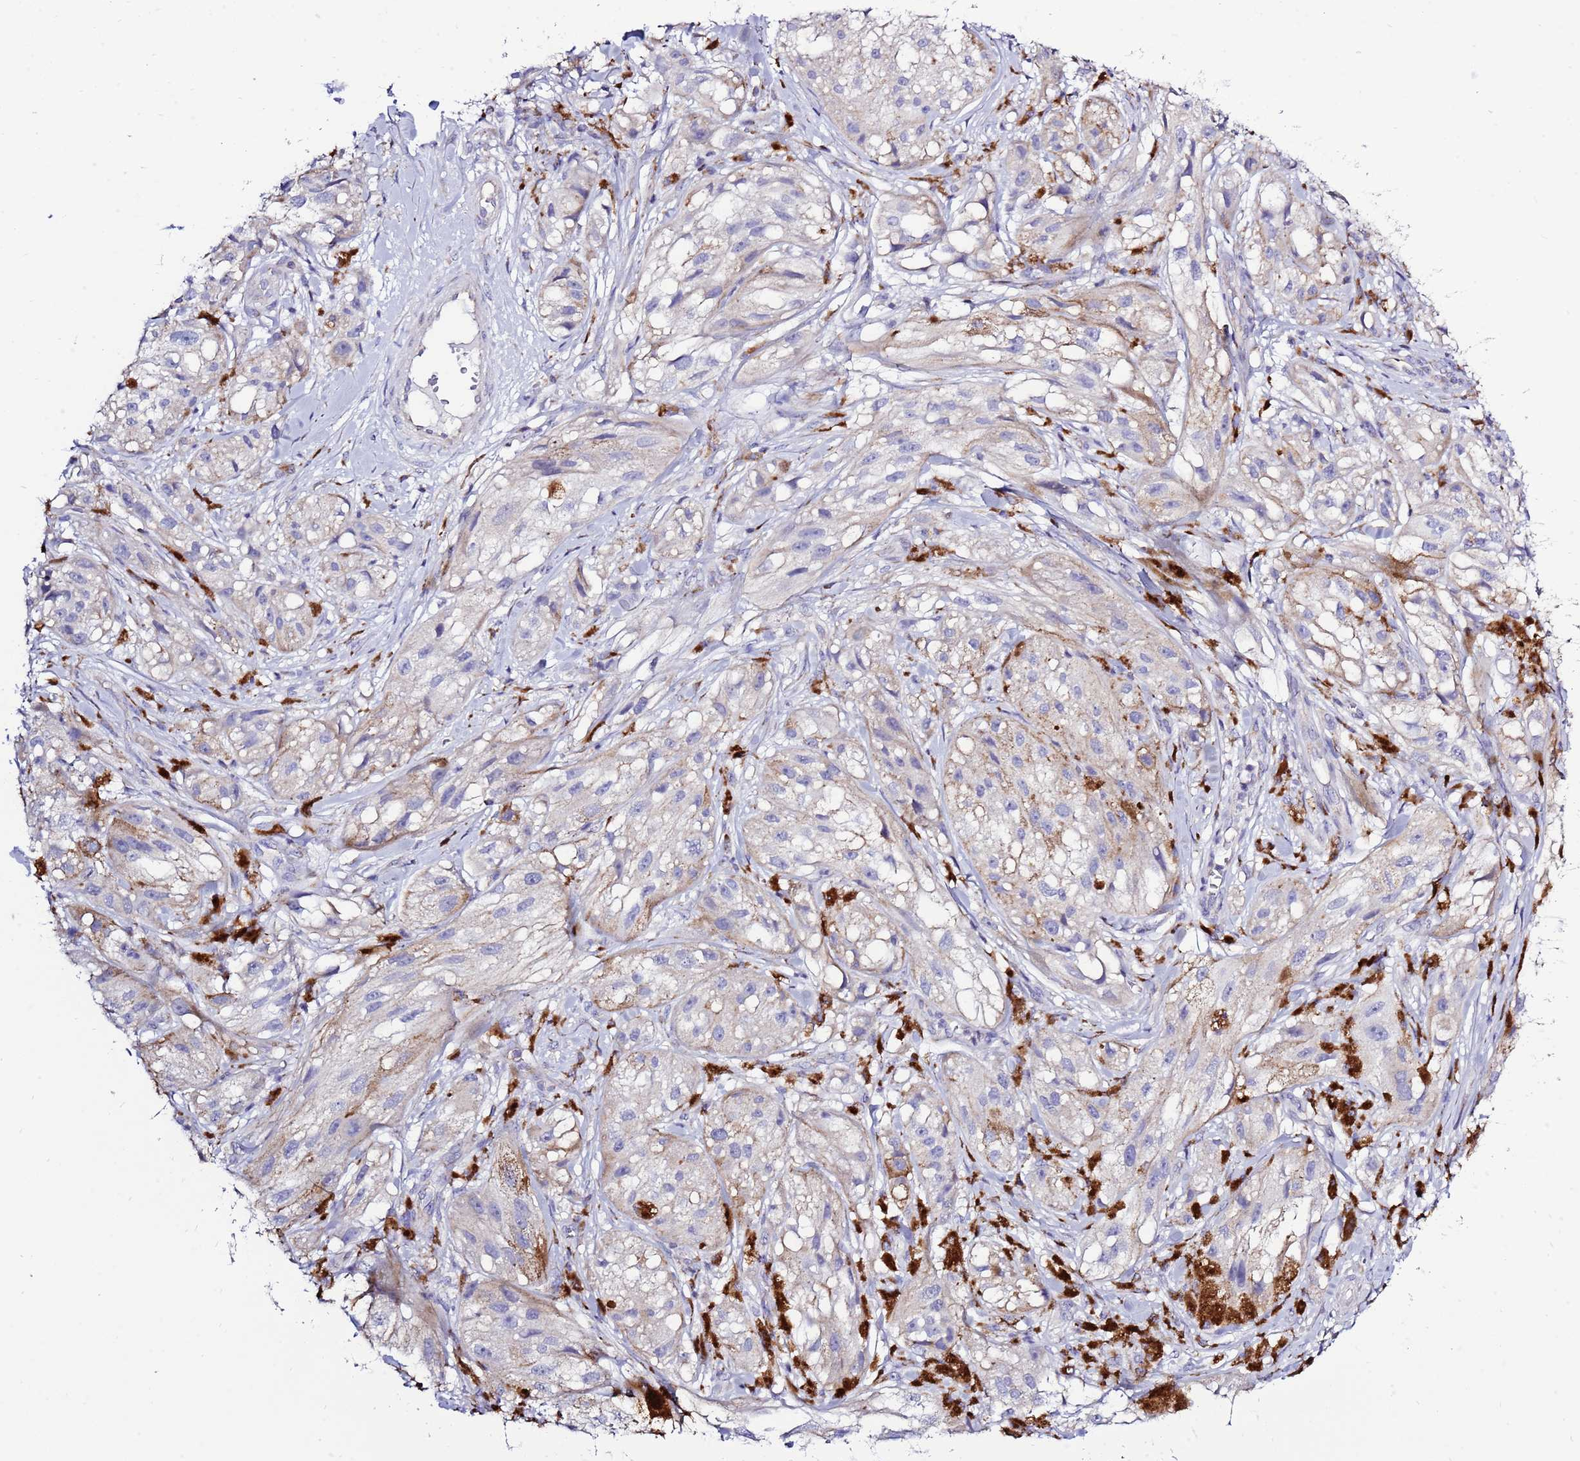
{"staining": {"intensity": "negative", "quantity": "none", "location": "none"}, "tissue": "melanoma", "cell_type": "Tumor cells", "image_type": "cancer", "snomed": [{"axis": "morphology", "description": "Malignant melanoma, NOS"}, {"axis": "topography", "description": "Skin"}], "caption": "This is a photomicrograph of immunohistochemistry staining of malignant melanoma, which shows no positivity in tumor cells.", "gene": "IGF1R", "patient": {"sex": "male", "age": 88}}